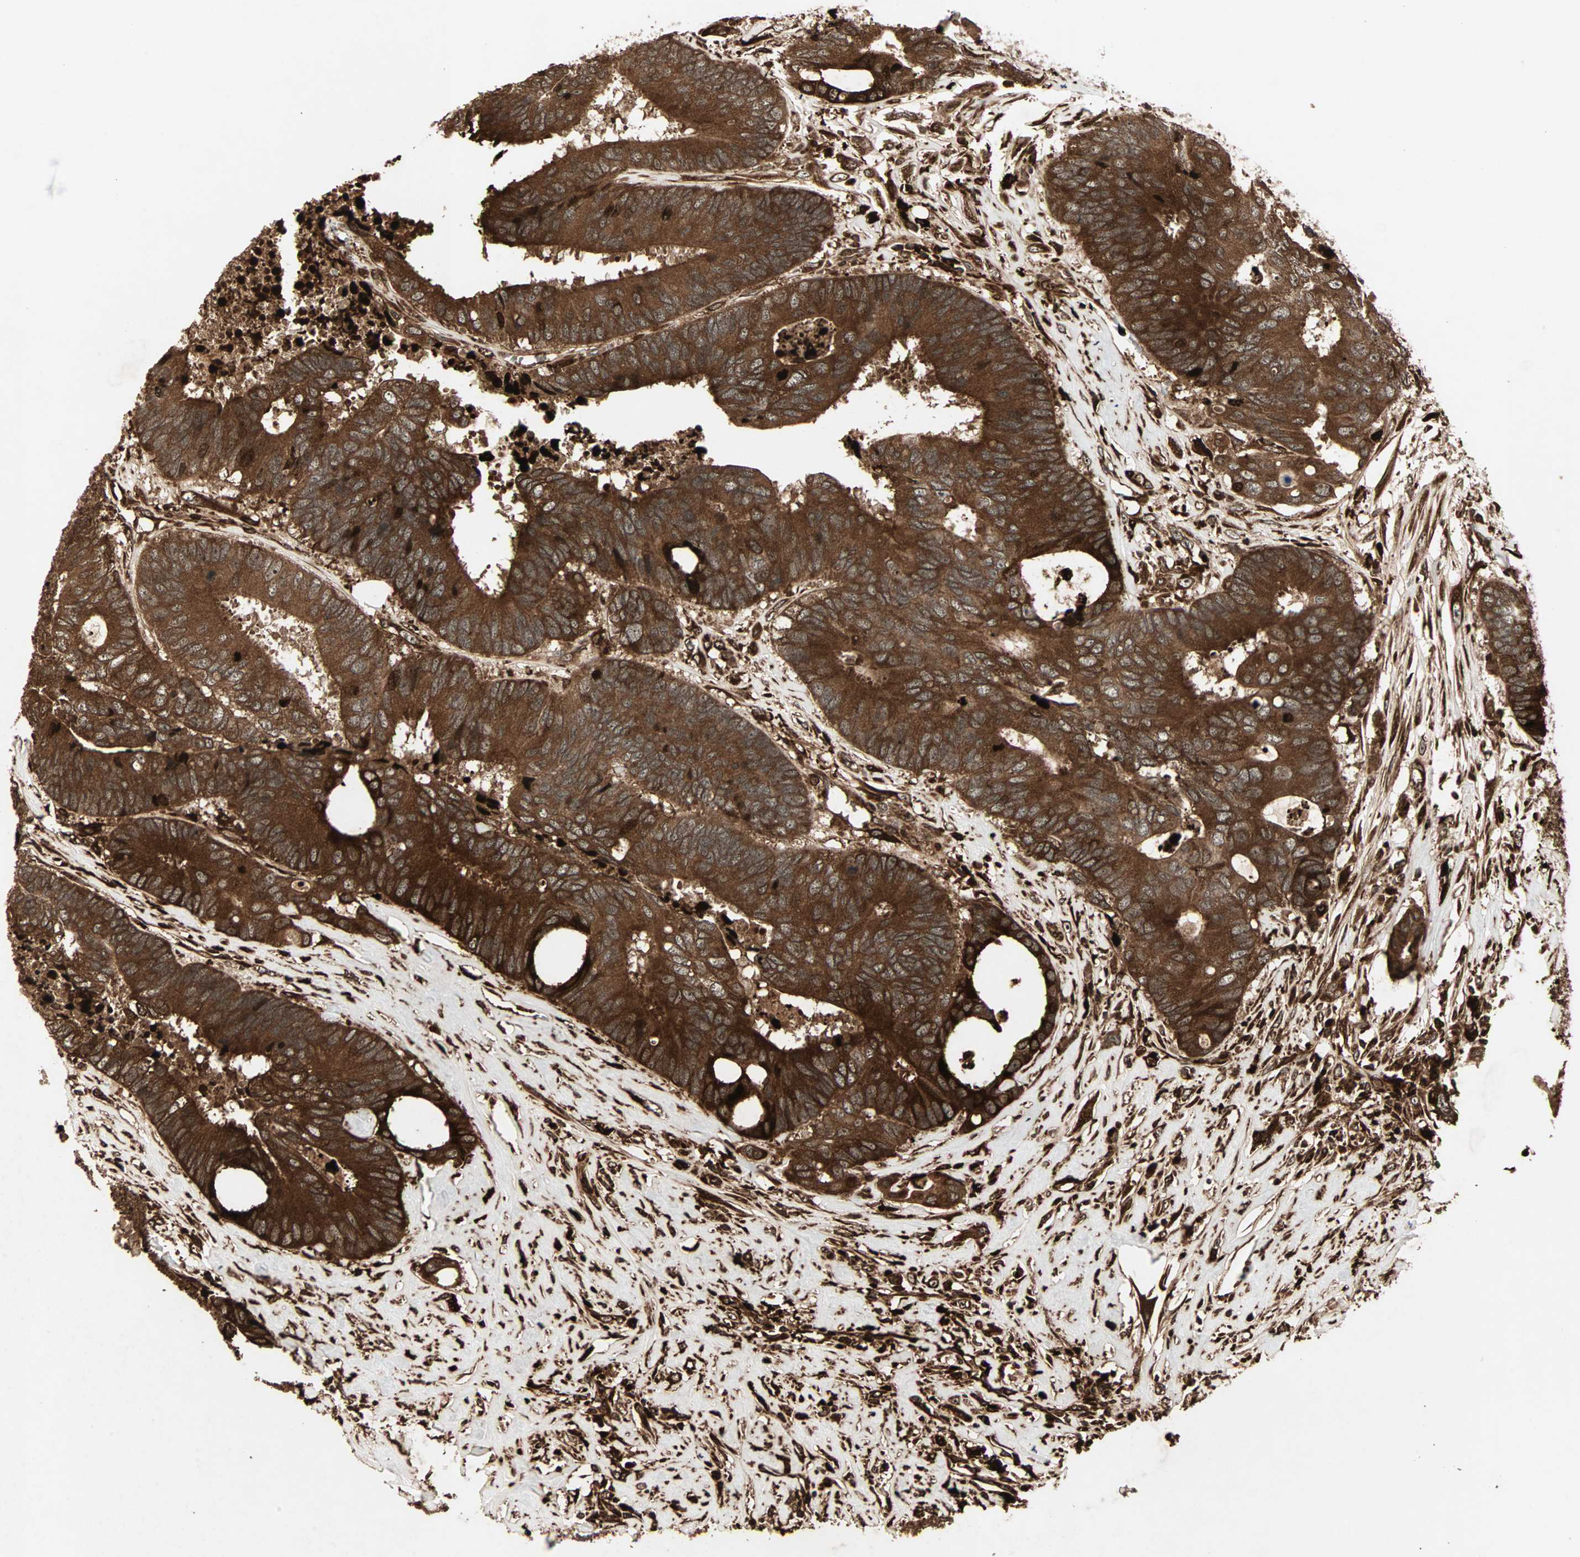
{"staining": {"intensity": "strong", "quantity": ">75%", "location": "cytoplasmic/membranous"}, "tissue": "colorectal cancer", "cell_type": "Tumor cells", "image_type": "cancer", "snomed": [{"axis": "morphology", "description": "Adenocarcinoma, NOS"}, {"axis": "topography", "description": "Rectum"}], "caption": "IHC histopathology image of neoplastic tissue: colorectal cancer (adenocarcinoma) stained using immunohistochemistry (IHC) reveals high levels of strong protein expression localized specifically in the cytoplasmic/membranous of tumor cells, appearing as a cytoplasmic/membranous brown color.", "gene": "RFFL", "patient": {"sex": "male", "age": 55}}